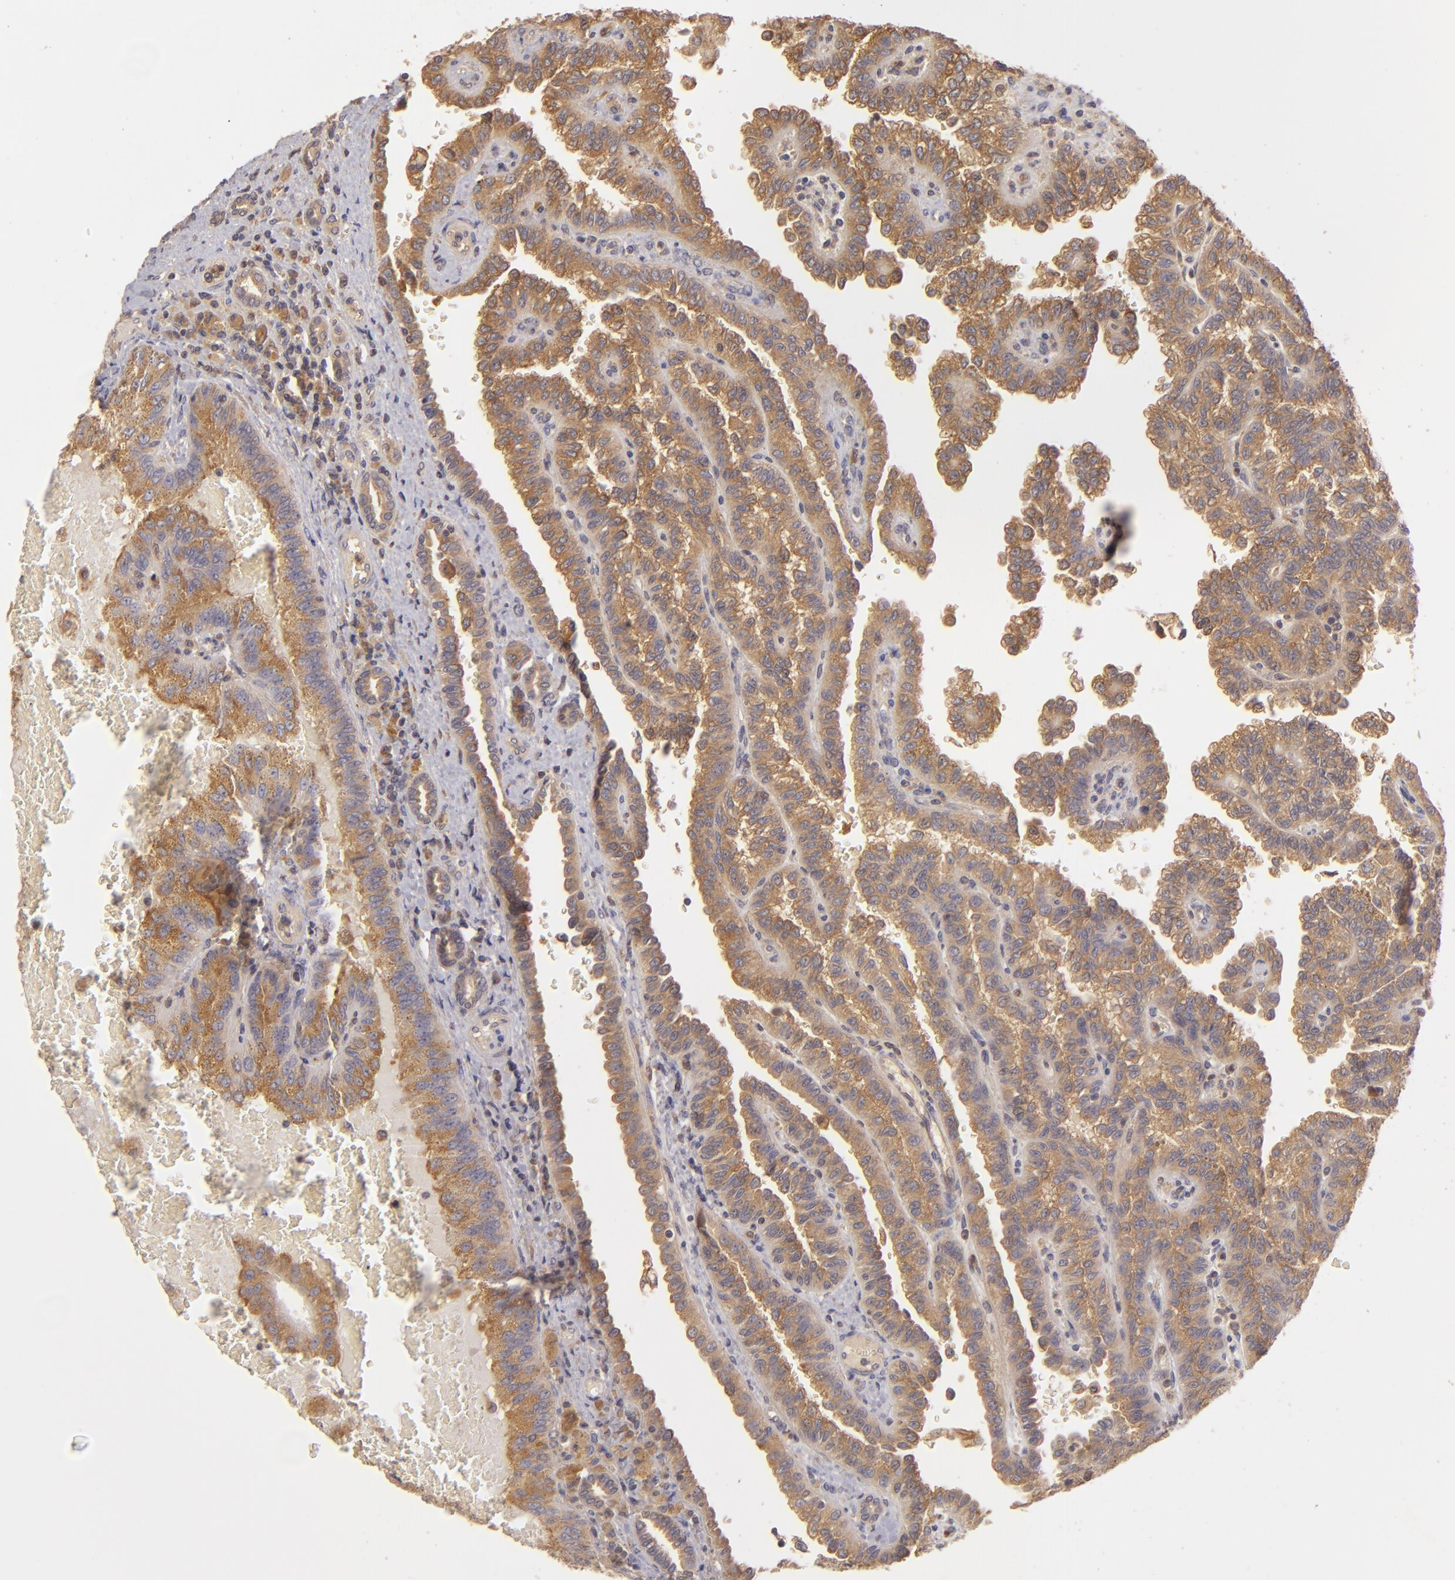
{"staining": {"intensity": "strong", "quantity": ">75%", "location": "cytoplasmic/membranous"}, "tissue": "renal cancer", "cell_type": "Tumor cells", "image_type": "cancer", "snomed": [{"axis": "morphology", "description": "Inflammation, NOS"}, {"axis": "morphology", "description": "Adenocarcinoma, NOS"}, {"axis": "topography", "description": "Kidney"}], "caption": "This is an image of immunohistochemistry (IHC) staining of adenocarcinoma (renal), which shows strong expression in the cytoplasmic/membranous of tumor cells.", "gene": "PRKCD", "patient": {"sex": "male", "age": 68}}